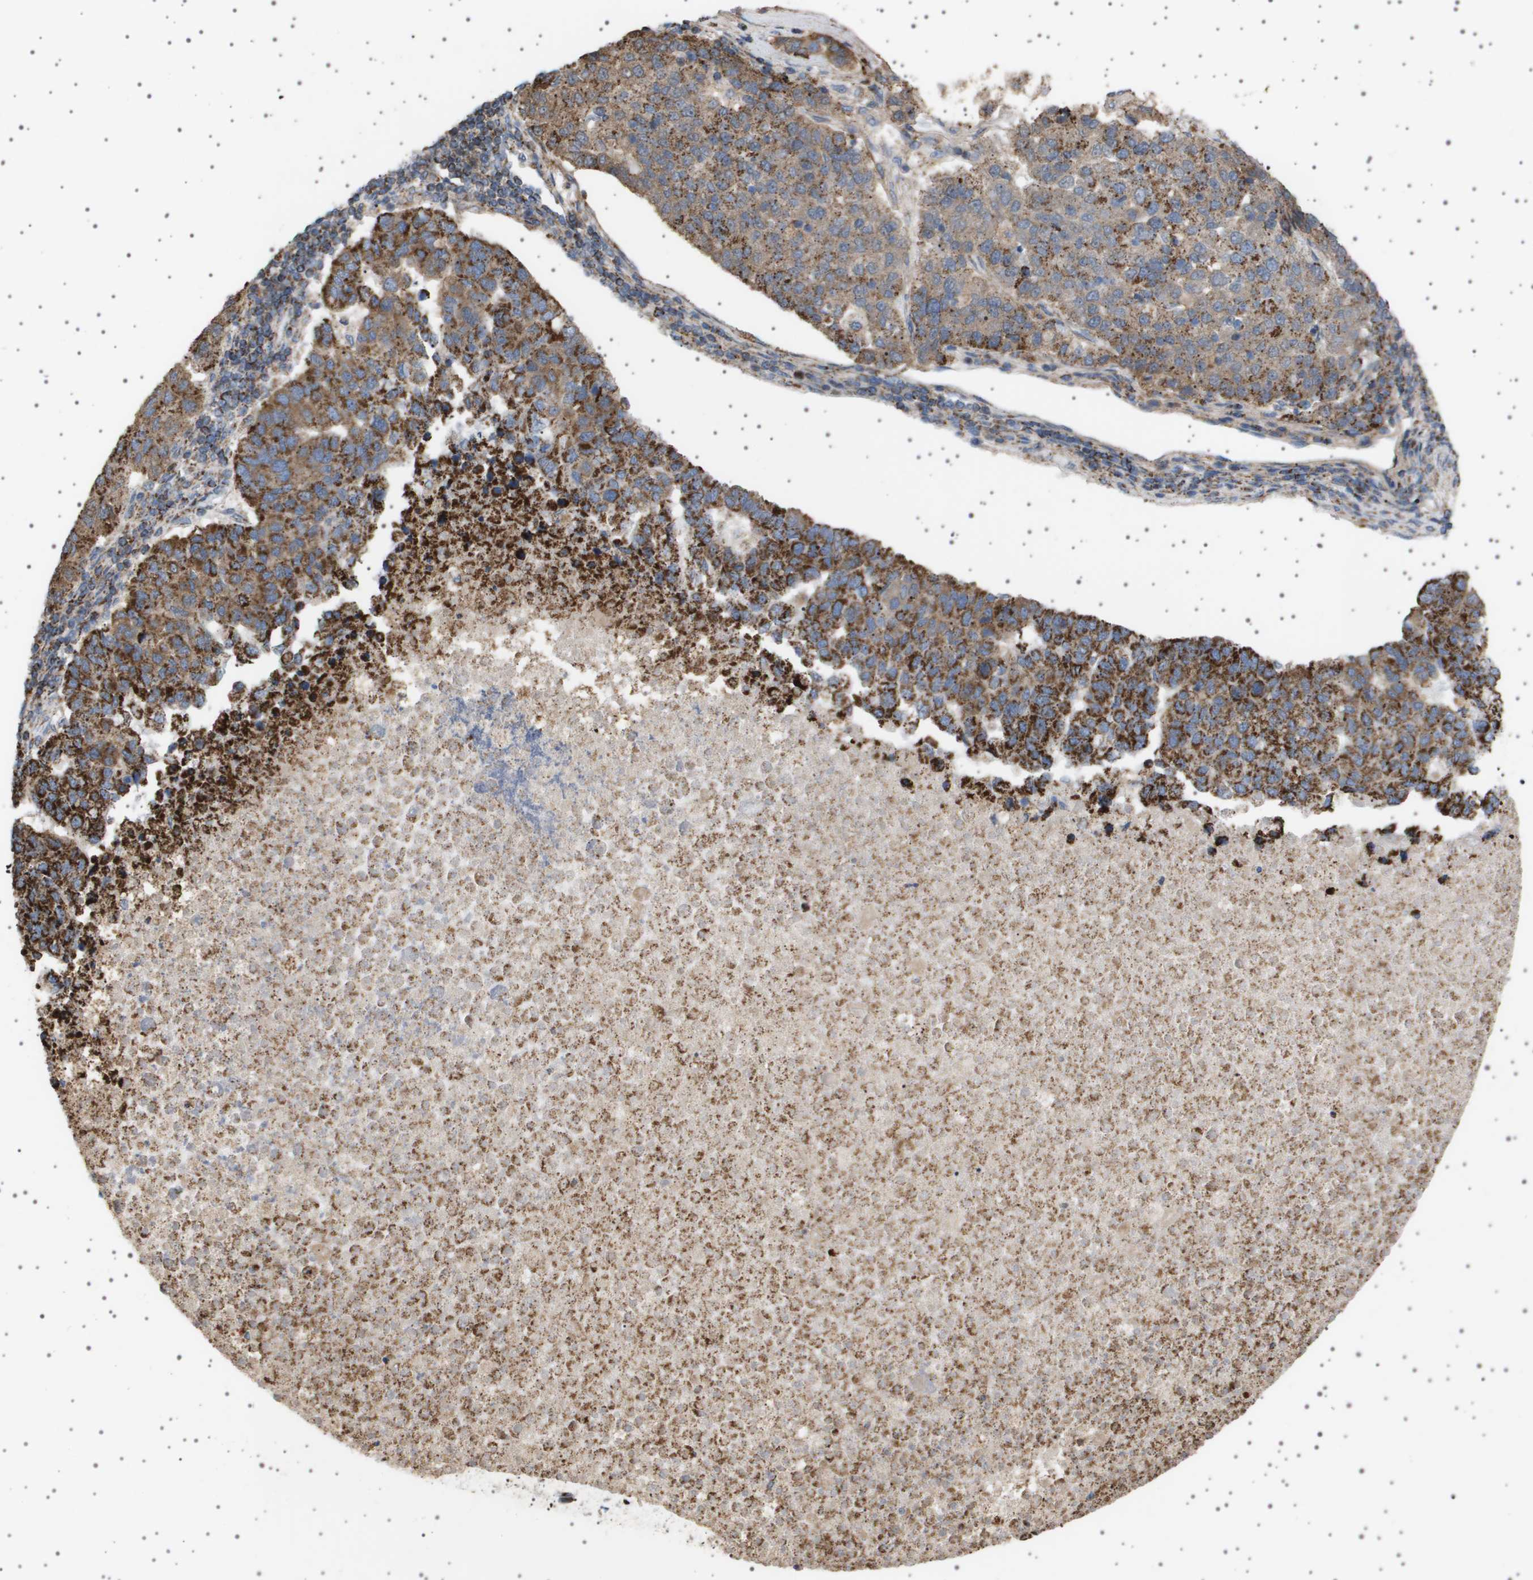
{"staining": {"intensity": "strong", "quantity": "25%-75%", "location": "cytoplasmic/membranous"}, "tissue": "pancreatic cancer", "cell_type": "Tumor cells", "image_type": "cancer", "snomed": [{"axis": "morphology", "description": "Adenocarcinoma, NOS"}, {"axis": "topography", "description": "Pancreas"}], "caption": "IHC of pancreatic adenocarcinoma reveals high levels of strong cytoplasmic/membranous positivity in about 25%-75% of tumor cells.", "gene": "UBXN8", "patient": {"sex": "female", "age": 61}}